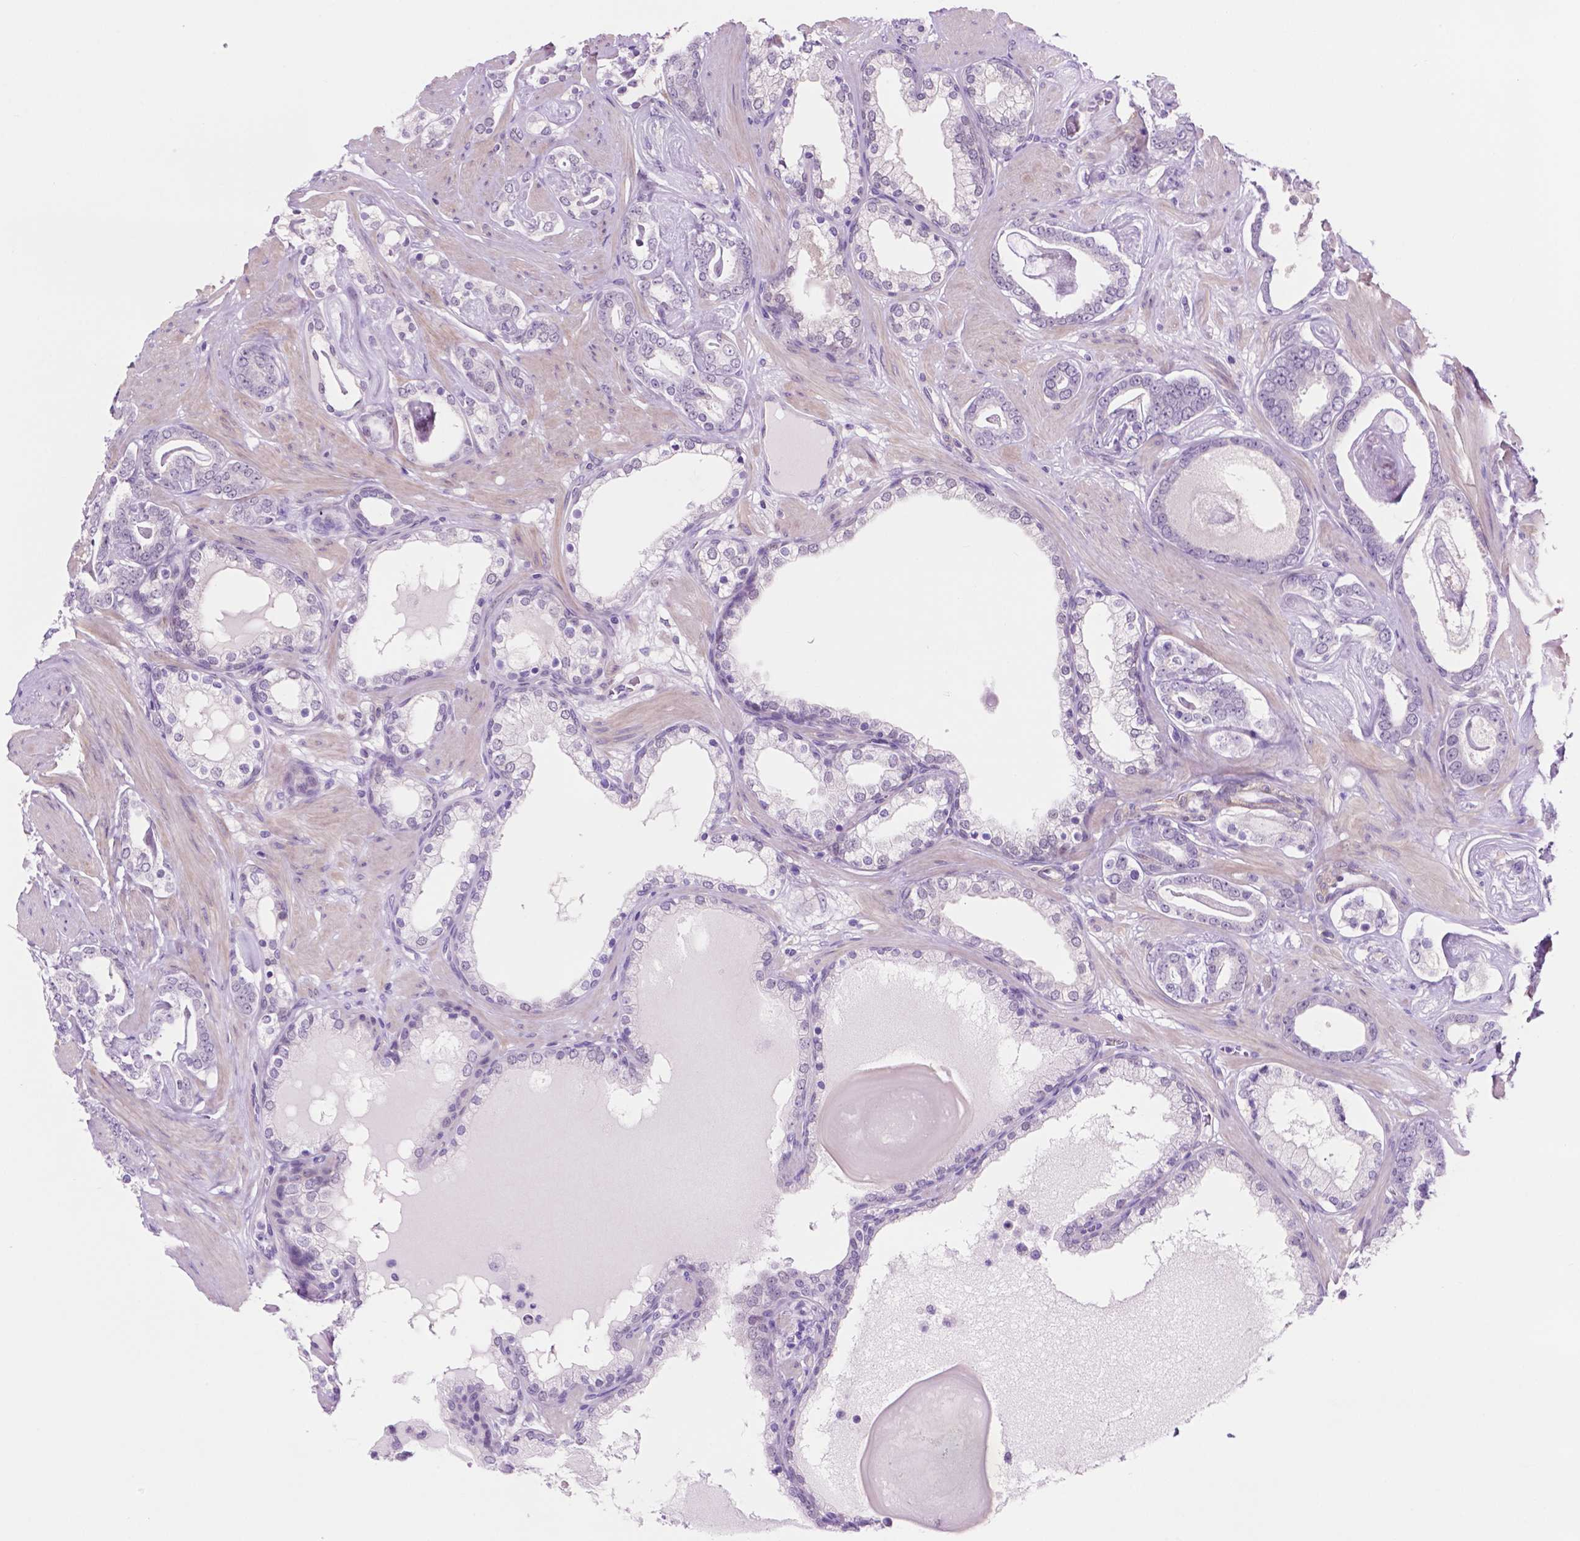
{"staining": {"intensity": "negative", "quantity": "none", "location": "none"}, "tissue": "prostate cancer", "cell_type": "Tumor cells", "image_type": "cancer", "snomed": [{"axis": "morphology", "description": "Adenocarcinoma, High grade"}, {"axis": "topography", "description": "Prostate"}], "caption": "This is an IHC micrograph of prostate high-grade adenocarcinoma. There is no positivity in tumor cells.", "gene": "ACY3", "patient": {"sex": "male", "age": 63}}